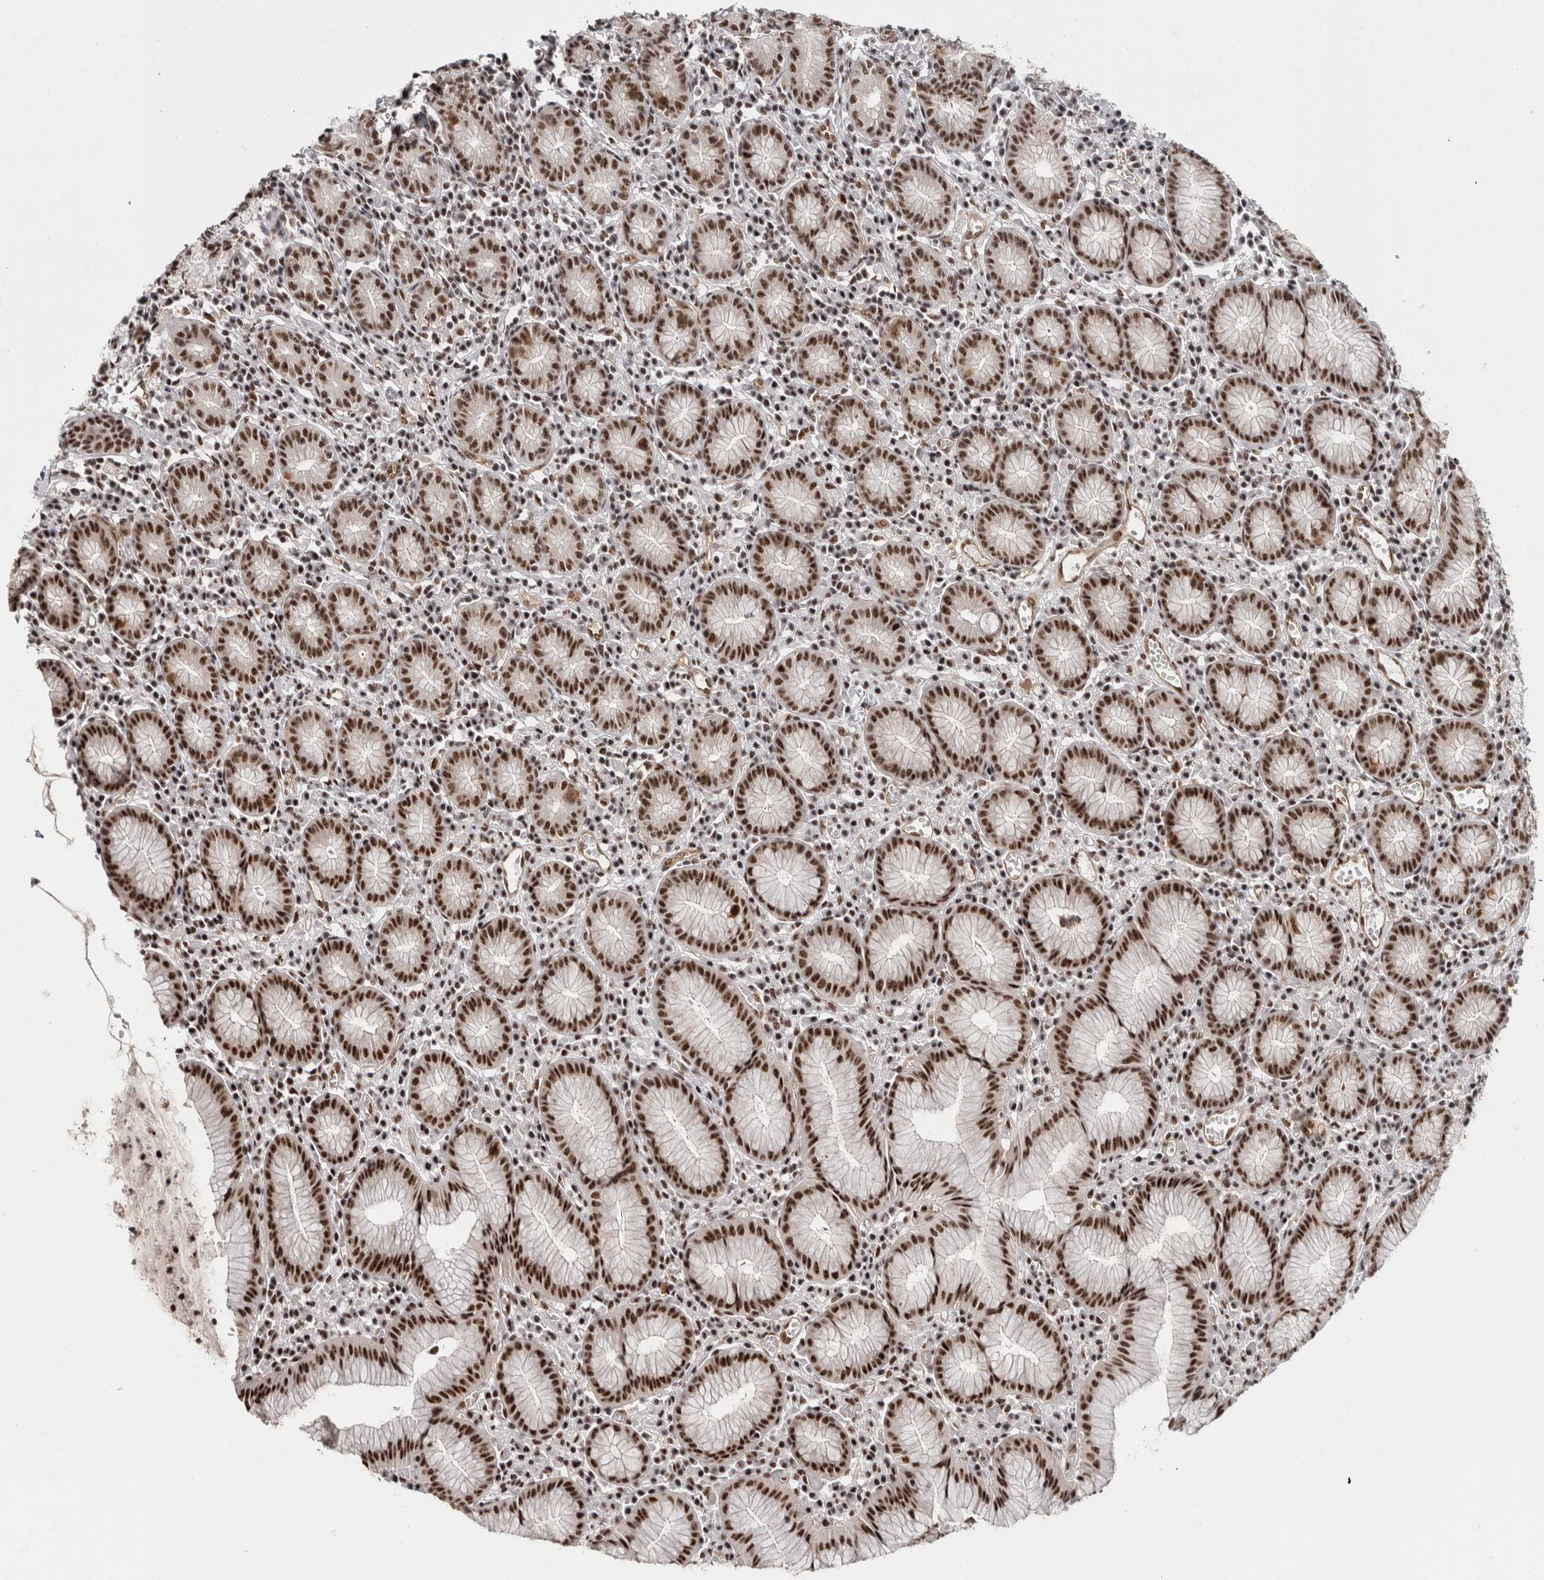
{"staining": {"intensity": "strong", "quantity": ">75%", "location": "cytoplasmic/membranous,nuclear"}, "tissue": "stomach", "cell_type": "Glandular cells", "image_type": "normal", "snomed": [{"axis": "morphology", "description": "Normal tissue, NOS"}, {"axis": "topography", "description": "Stomach"}], "caption": "Stomach stained with DAB (3,3'-diaminobenzidine) immunohistochemistry exhibits high levels of strong cytoplasmic/membranous,nuclear staining in approximately >75% of glandular cells. The staining is performed using DAB (3,3'-diaminobenzidine) brown chromogen to label protein expression. The nuclei are counter-stained blue using hematoxylin.", "gene": "MKNK1", "patient": {"sex": "male", "age": 55}}